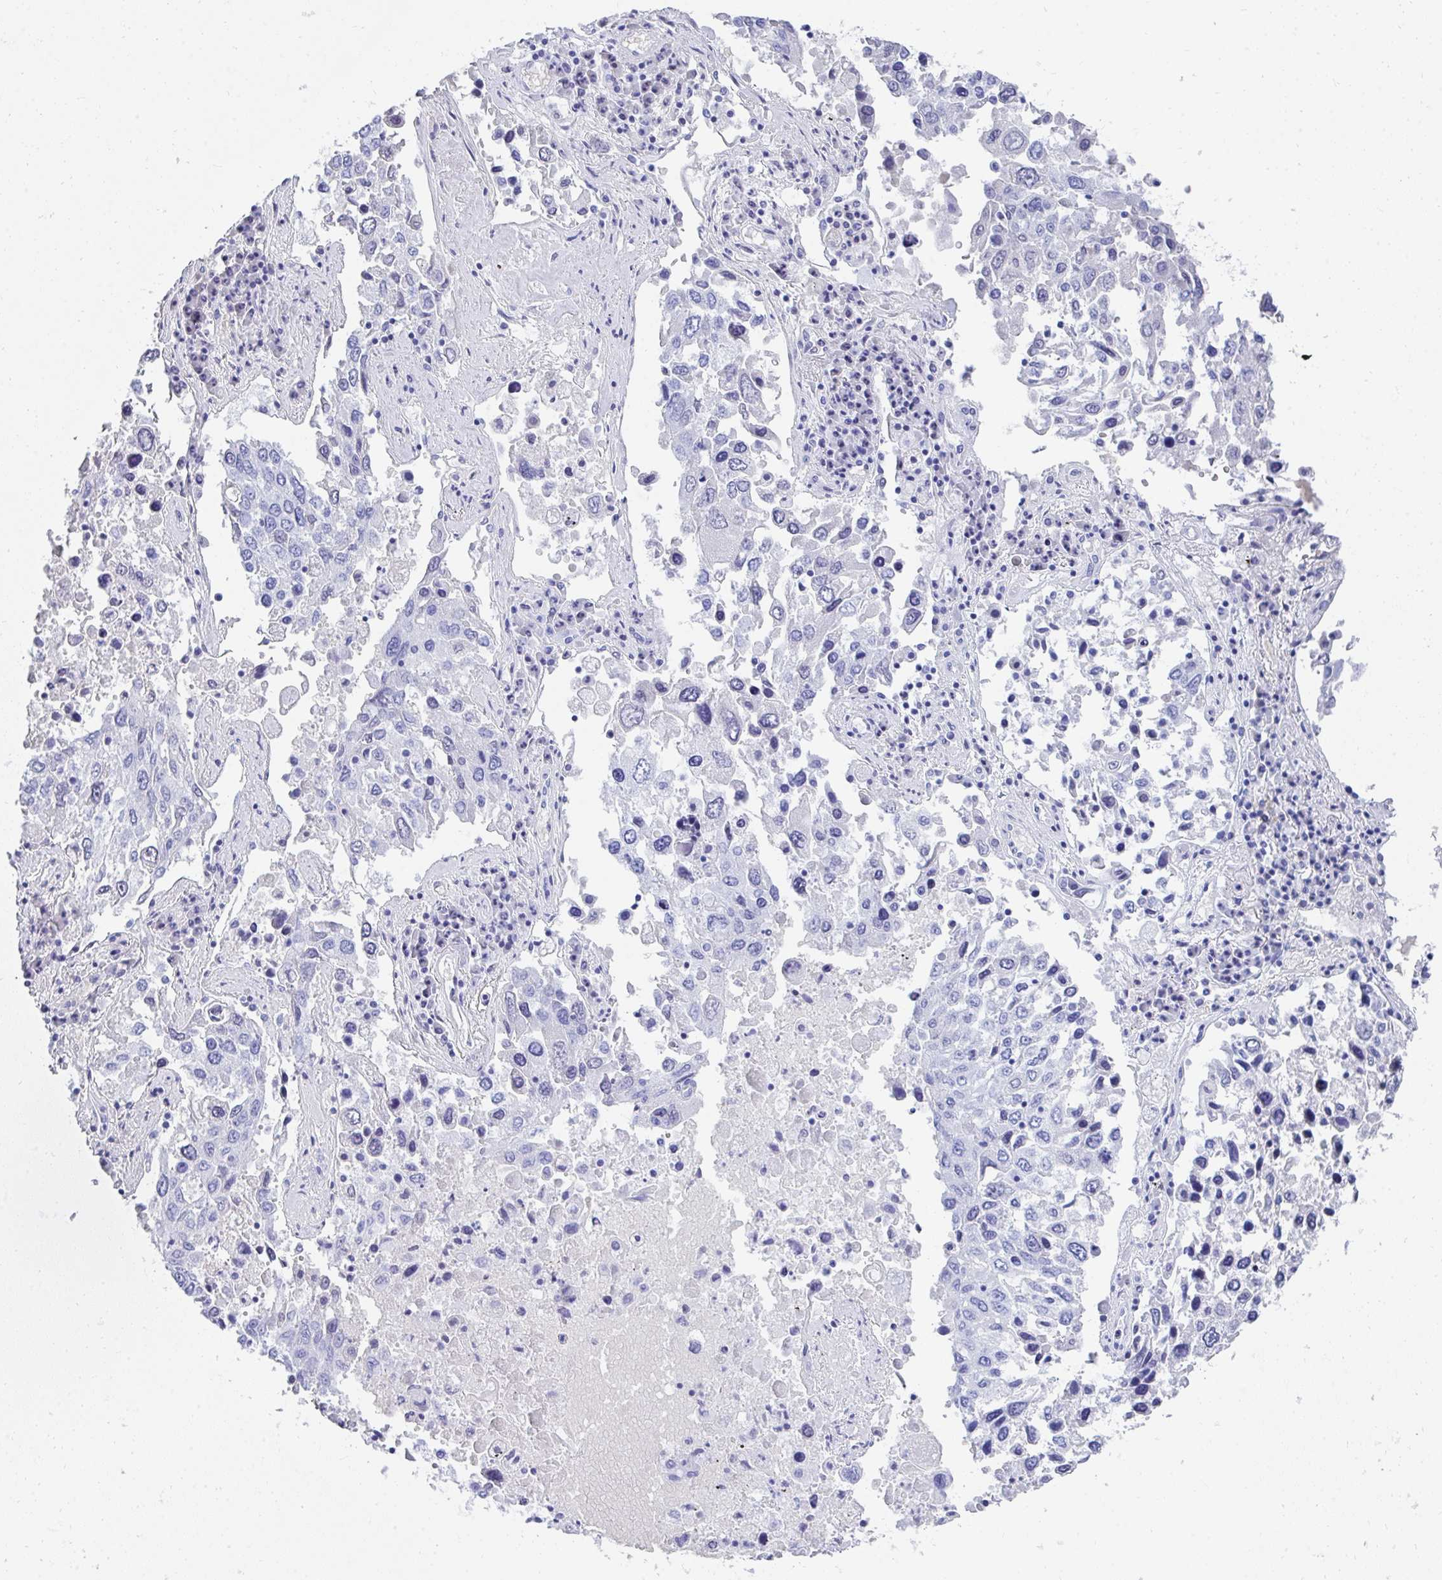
{"staining": {"intensity": "negative", "quantity": "none", "location": "none"}, "tissue": "lung cancer", "cell_type": "Tumor cells", "image_type": "cancer", "snomed": [{"axis": "morphology", "description": "Squamous cell carcinoma, NOS"}, {"axis": "topography", "description": "Lung"}], "caption": "DAB (3,3'-diaminobenzidine) immunohistochemical staining of human lung cancer shows no significant staining in tumor cells. (DAB IHC visualized using brightfield microscopy, high magnification).", "gene": "MROH2B", "patient": {"sex": "male", "age": 65}}